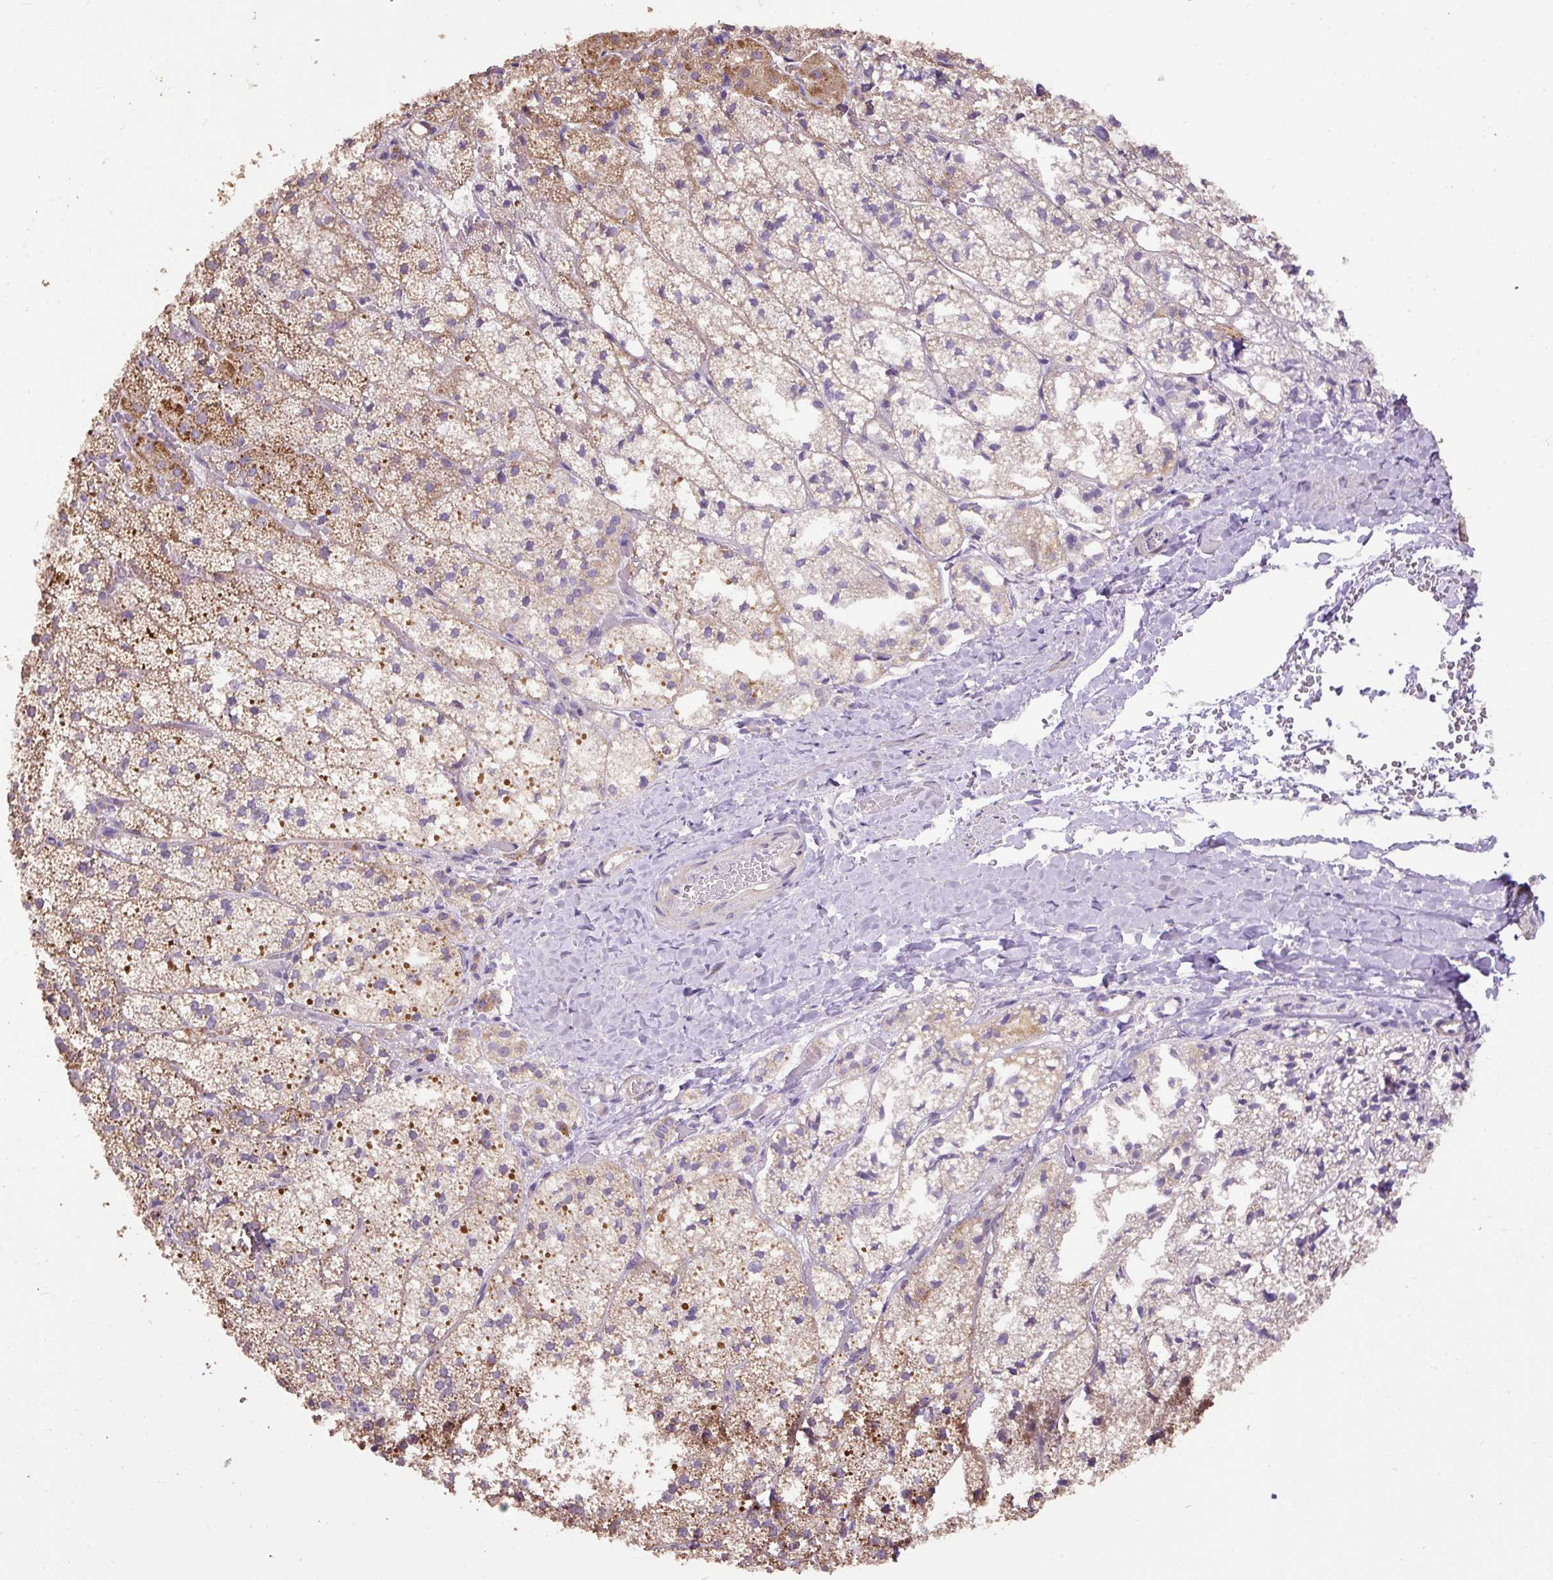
{"staining": {"intensity": "moderate", "quantity": "25%-75%", "location": "cytoplasmic/membranous"}, "tissue": "adrenal gland", "cell_type": "Glandular cells", "image_type": "normal", "snomed": [{"axis": "morphology", "description": "Normal tissue, NOS"}, {"axis": "topography", "description": "Adrenal gland"}], "caption": "This histopathology image reveals immunohistochemistry staining of benign adrenal gland, with medium moderate cytoplasmic/membranous positivity in about 25%-75% of glandular cells.", "gene": "ABR", "patient": {"sex": "male", "age": 53}}